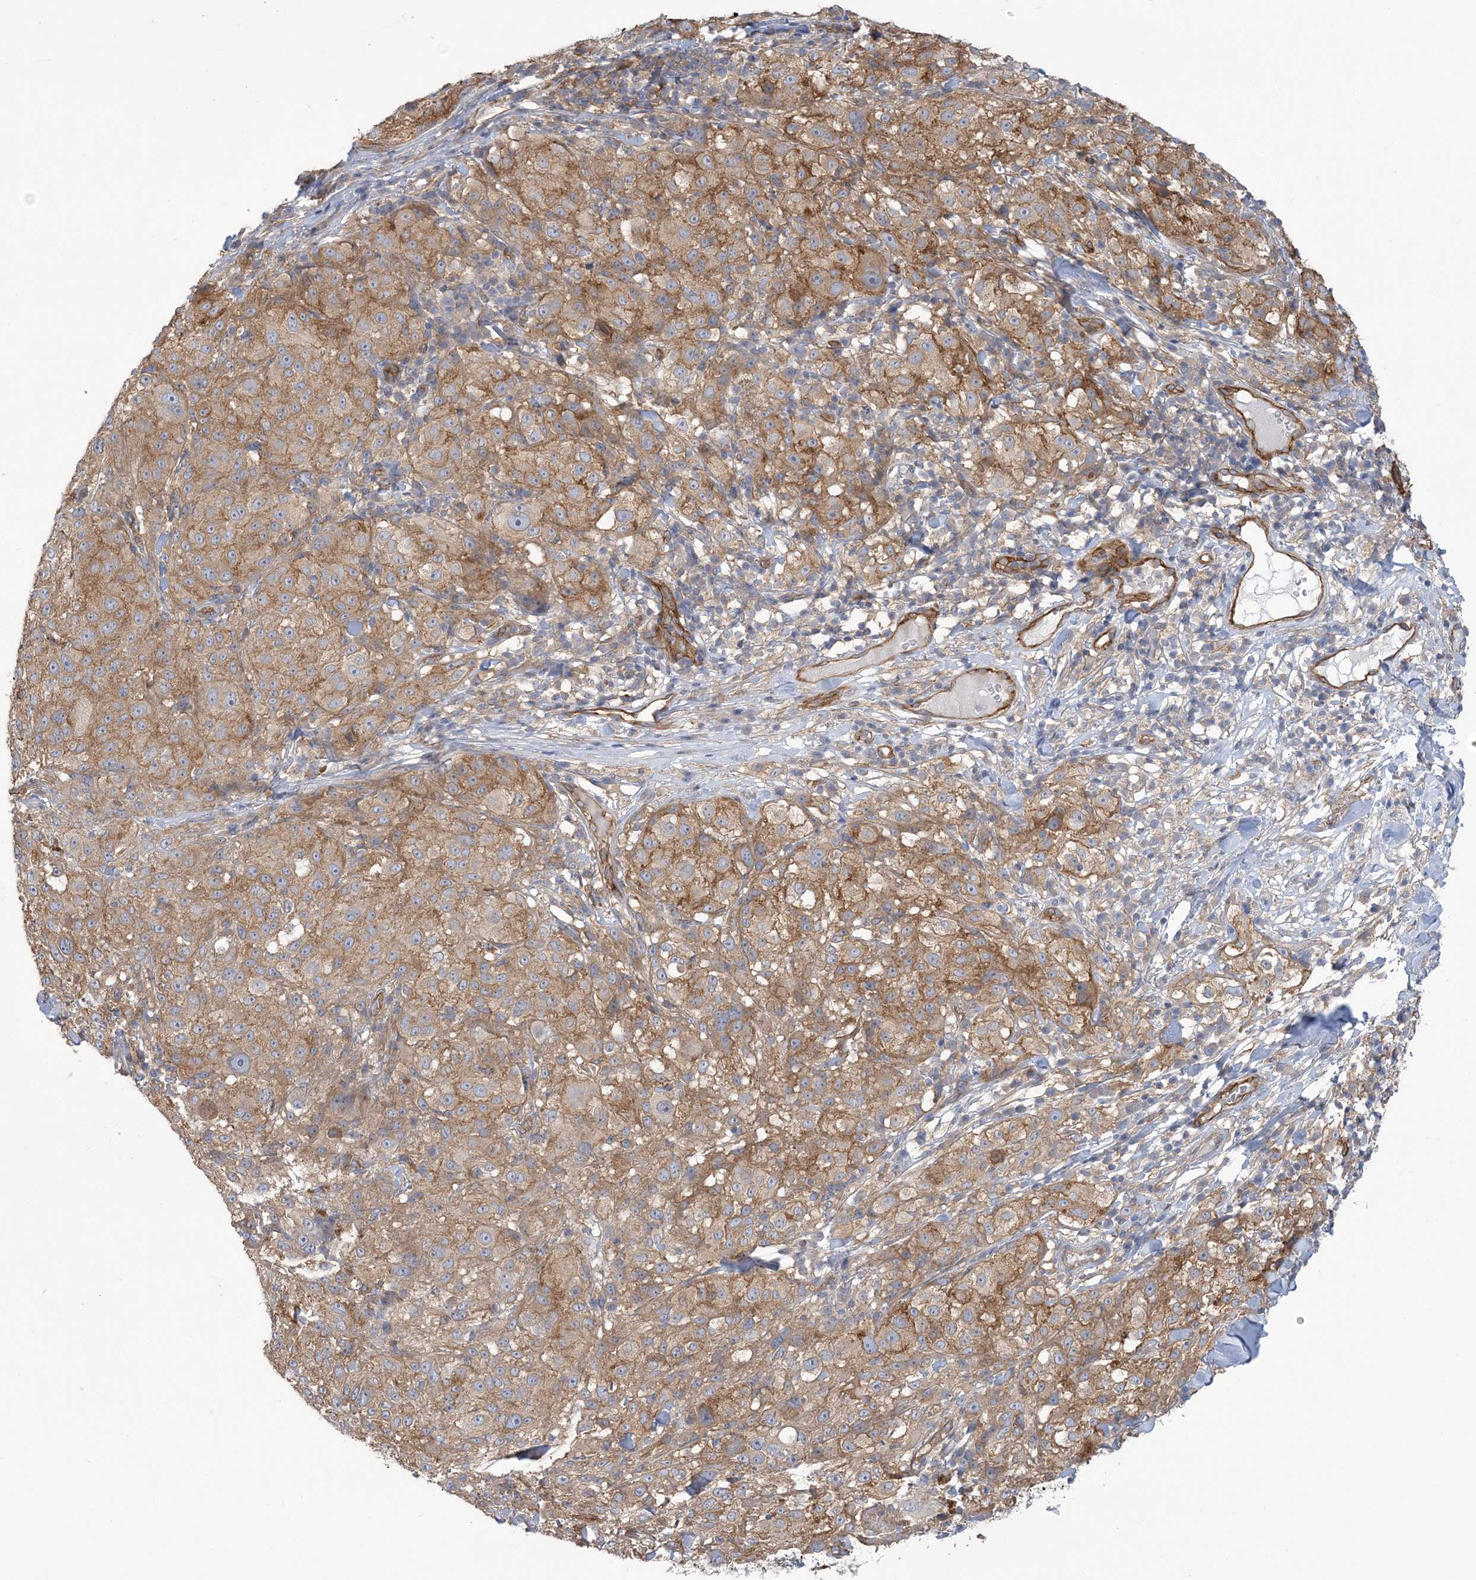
{"staining": {"intensity": "moderate", "quantity": "25%-75%", "location": "cytoplasmic/membranous"}, "tissue": "melanoma", "cell_type": "Tumor cells", "image_type": "cancer", "snomed": [{"axis": "morphology", "description": "Necrosis, NOS"}, {"axis": "morphology", "description": "Malignant melanoma, NOS"}, {"axis": "topography", "description": "Skin"}], "caption": "IHC of malignant melanoma reveals medium levels of moderate cytoplasmic/membranous expression in approximately 25%-75% of tumor cells. The staining is performed using DAB brown chromogen to label protein expression. The nuclei are counter-stained blue using hematoxylin.", "gene": "RAI14", "patient": {"sex": "female", "age": 87}}